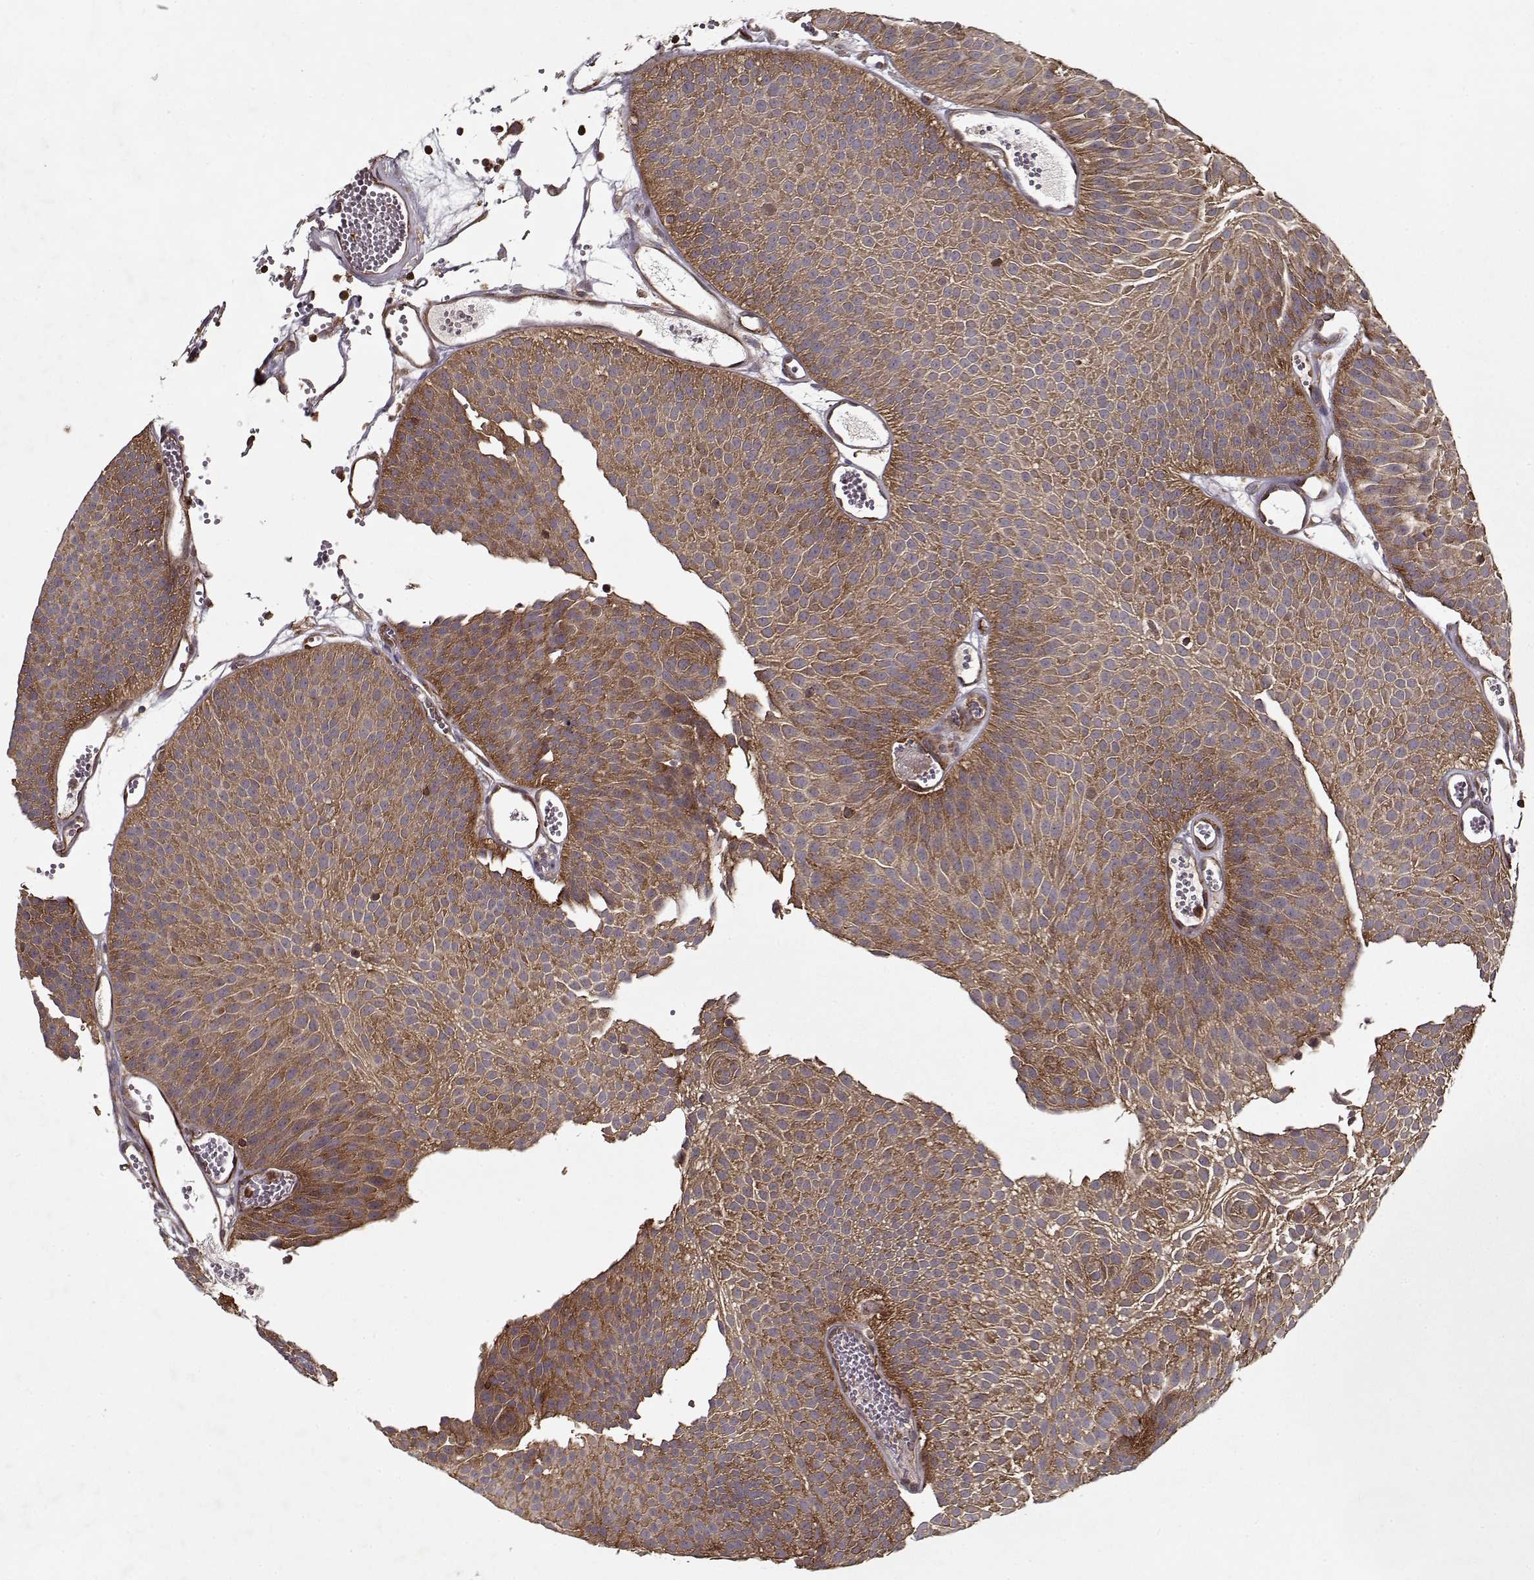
{"staining": {"intensity": "moderate", "quantity": ">75%", "location": "cytoplasmic/membranous"}, "tissue": "urothelial cancer", "cell_type": "Tumor cells", "image_type": "cancer", "snomed": [{"axis": "morphology", "description": "Urothelial carcinoma, Low grade"}, {"axis": "topography", "description": "Urinary bladder"}], "caption": "There is medium levels of moderate cytoplasmic/membranous expression in tumor cells of low-grade urothelial carcinoma, as demonstrated by immunohistochemical staining (brown color).", "gene": "PPP1R12A", "patient": {"sex": "male", "age": 52}}